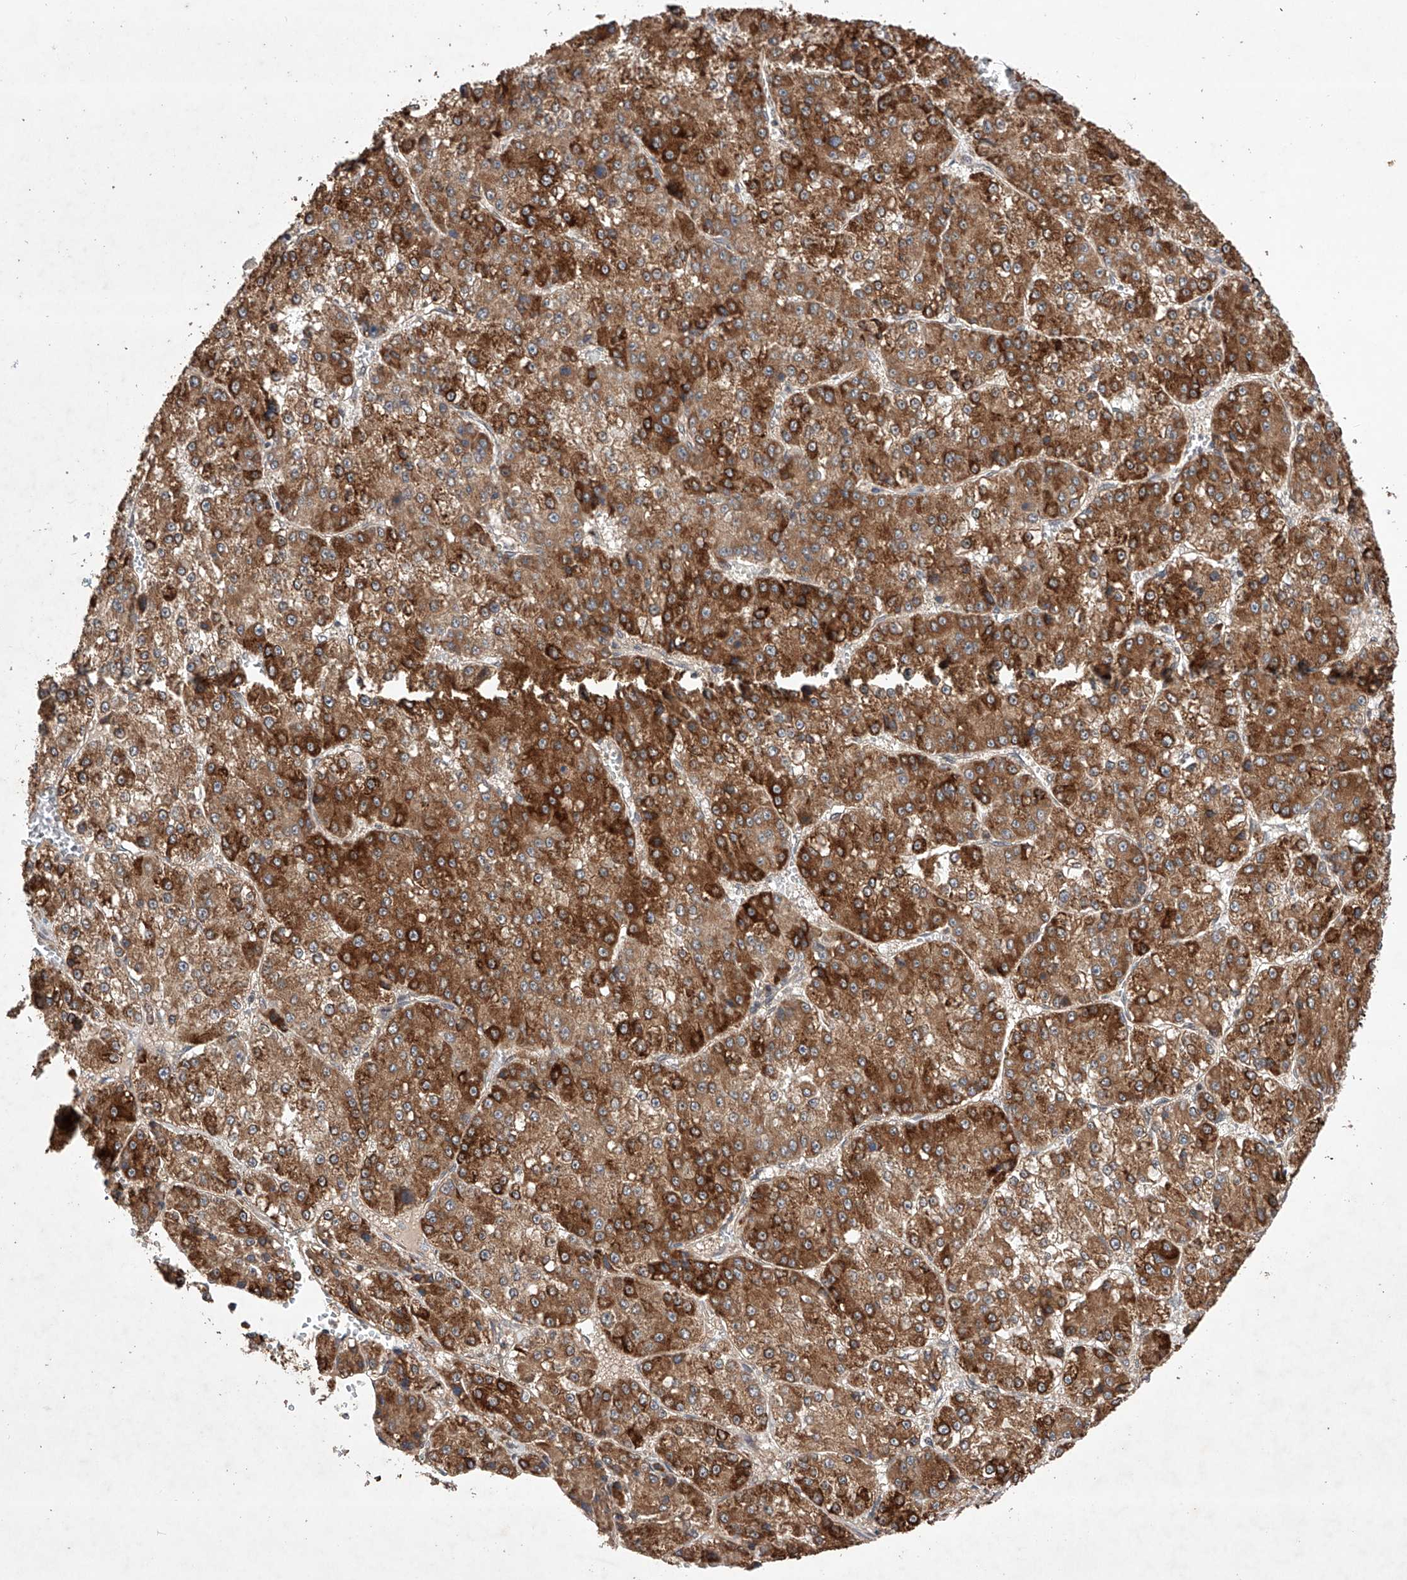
{"staining": {"intensity": "strong", "quantity": ">75%", "location": "cytoplasmic/membranous"}, "tissue": "liver cancer", "cell_type": "Tumor cells", "image_type": "cancer", "snomed": [{"axis": "morphology", "description": "Carcinoma, Hepatocellular, NOS"}, {"axis": "topography", "description": "Liver"}], "caption": "A brown stain shows strong cytoplasmic/membranous staining of a protein in liver hepatocellular carcinoma tumor cells.", "gene": "LURAP1", "patient": {"sex": "female", "age": 73}}